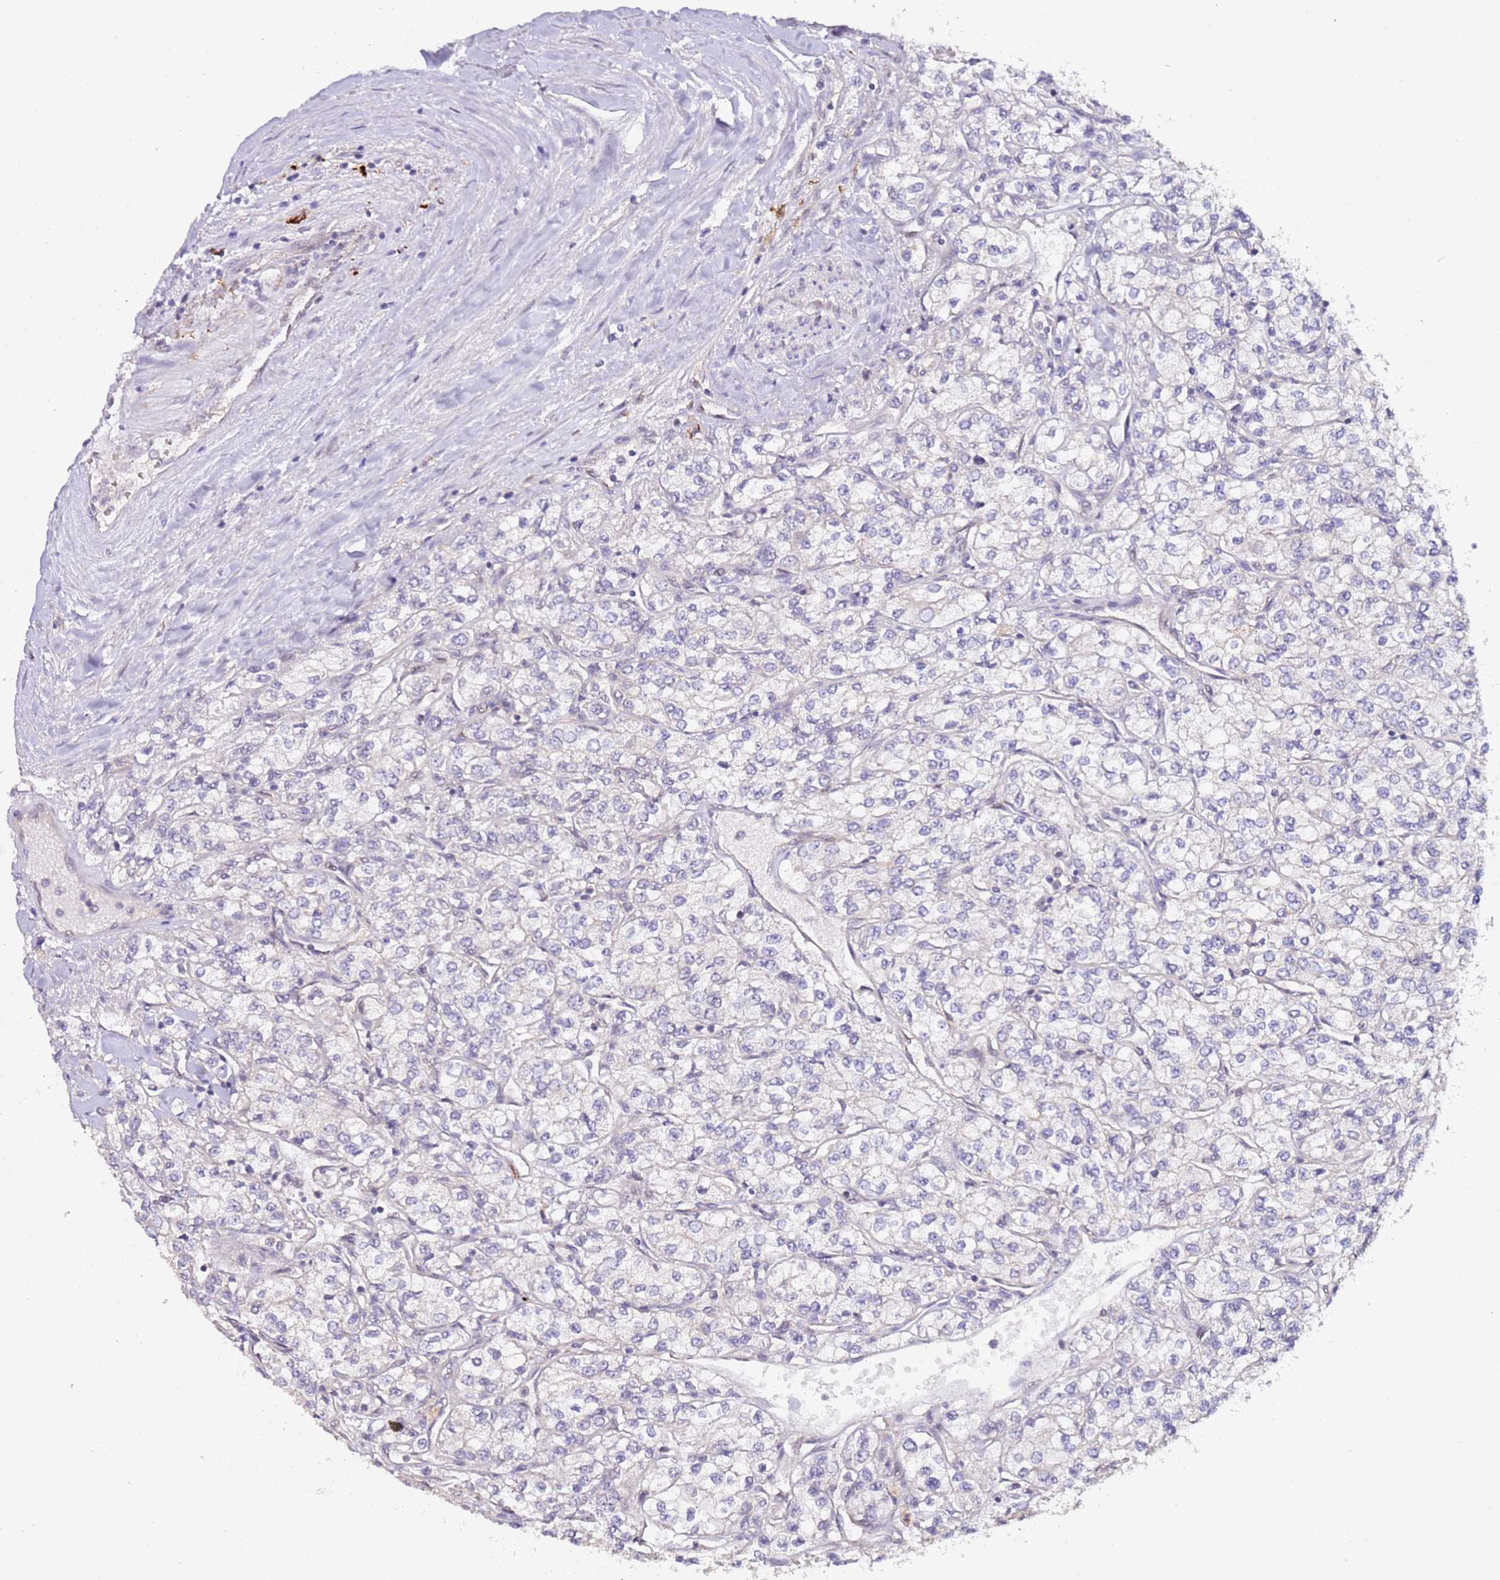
{"staining": {"intensity": "negative", "quantity": "none", "location": "none"}, "tissue": "renal cancer", "cell_type": "Tumor cells", "image_type": "cancer", "snomed": [{"axis": "morphology", "description": "Adenocarcinoma, NOS"}, {"axis": "topography", "description": "Kidney"}], "caption": "Protein analysis of renal adenocarcinoma demonstrates no significant staining in tumor cells.", "gene": "LGALSL", "patient": {"sex": "male", "age": 80}}